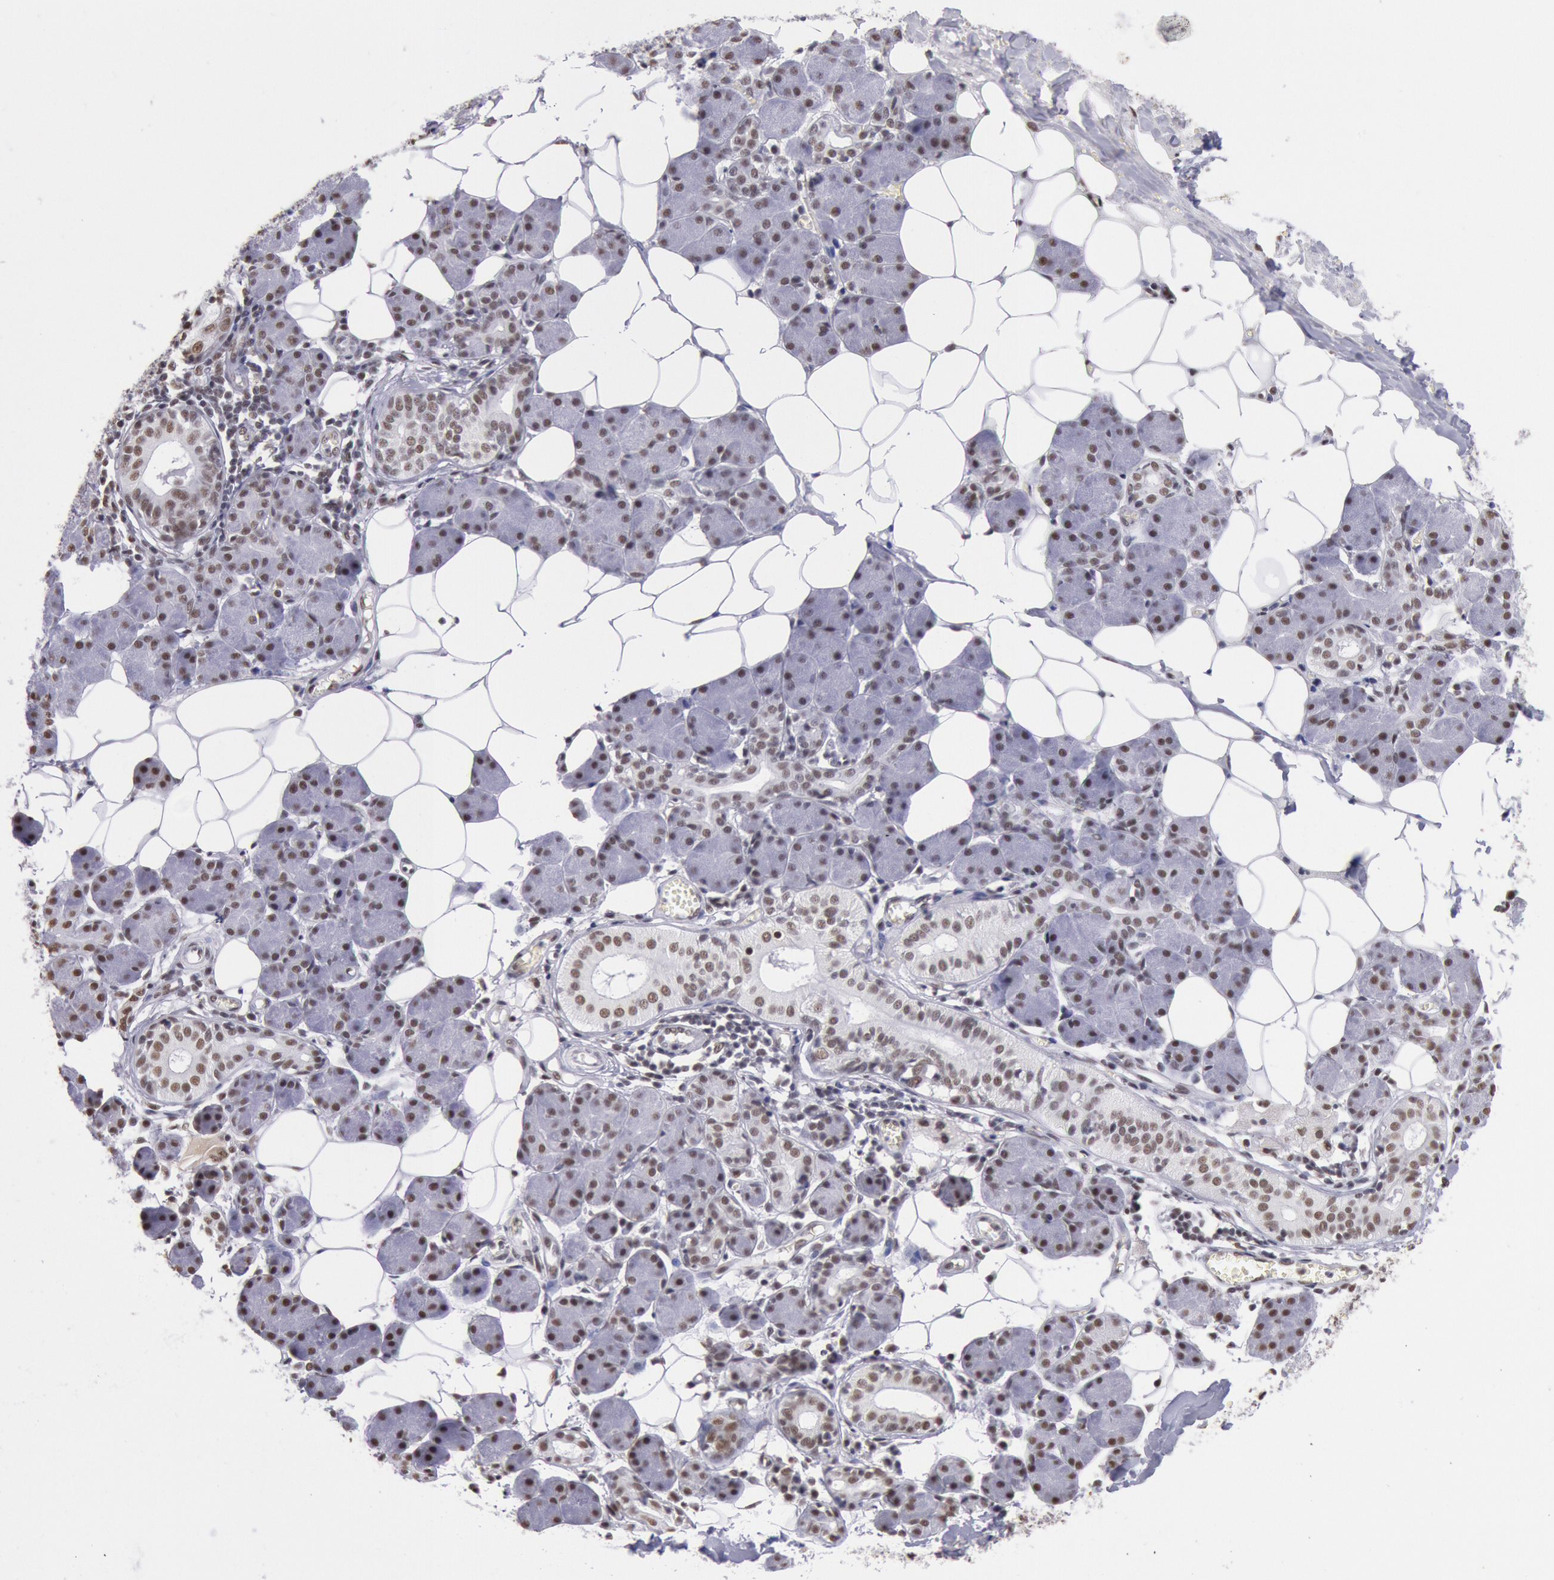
{"staining": {"intensity": "weak", "quantity": ">75%", "location": "nuclear"}, "tissue": "salivary gland", "cell_type": "Glandular cells", "image_type": "normal", "snomed": [{"axis": "morphology", "description": "Normal tissue, NOS"}, {"axis": "morphology", "description": "Adenoma, NOS"}, {"axis": "topography", "description": "Salivary gland"}], "caption": "Immunohistochemical staining of unremarkable salivary gland displays weak nuclear protein expression in about >75% of glandular cells. The staining was performed using DAB (3,3'-diaminobenzidine), with brown indicating positive protein expression. Nuclei are stained blue with hematoxylin.", "gene": "SNRPD3", "patient": {"sex": "female", "age": 32}}